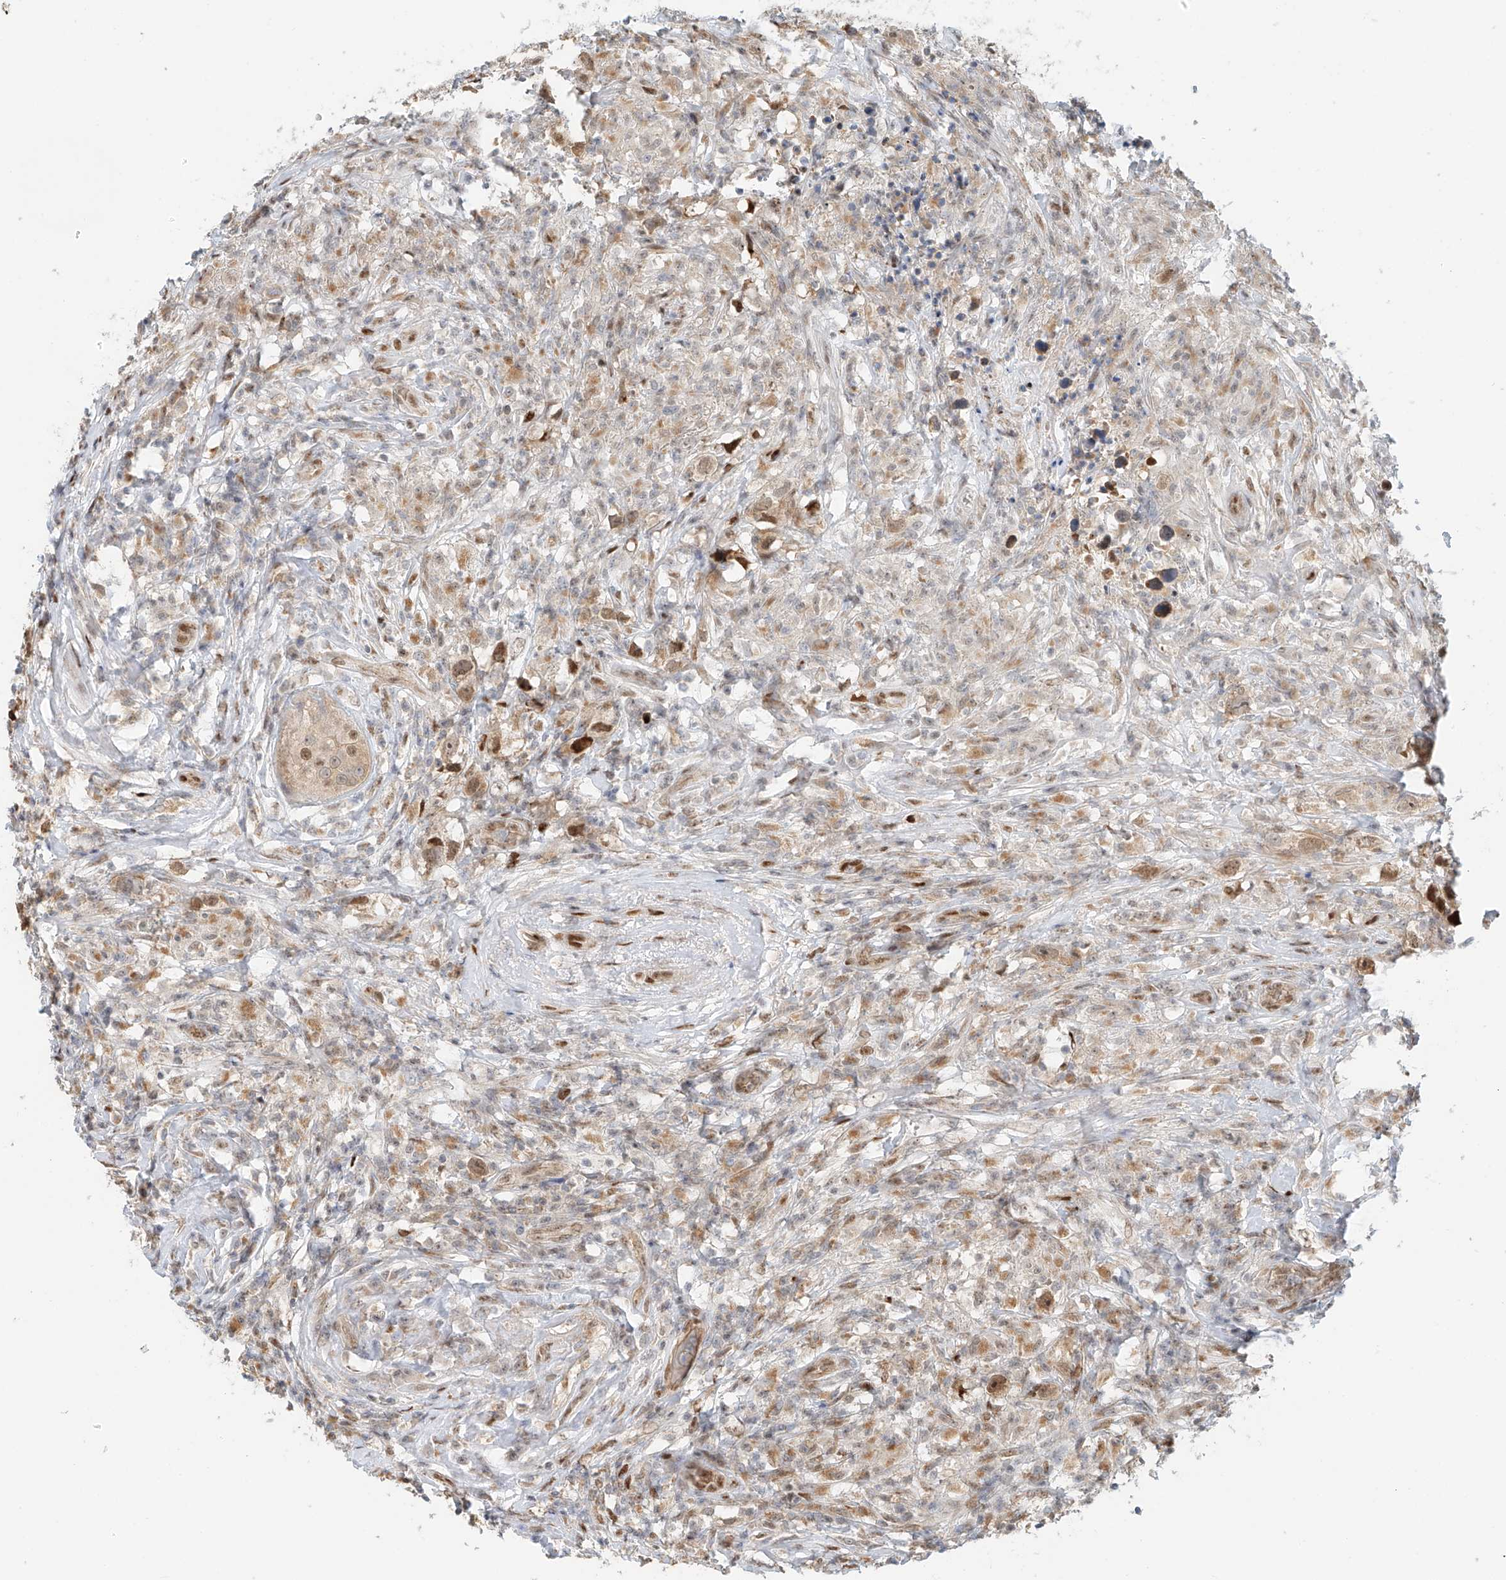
{"staining": {"intensity": "moderate", "quantity": ">75%", "location": "nuclear"}, "tissue": "testis cancer", "cell_type": "Tumor cells", "image_type": "cancer", "snomed": [{"axis": "morphology", "description": "Seminoma, NOS"}, {"axis": "topography", "description": "Testis"}], "caption": "DAB (3,3'-diaminobenzidine) immunohistochemical staining of seminoma (testis) shows moderate nuclear protein expression in approximately >75% of tumor cells.", "gene": "ZNF514", "patient": {"sex": "male", "age": 49}}